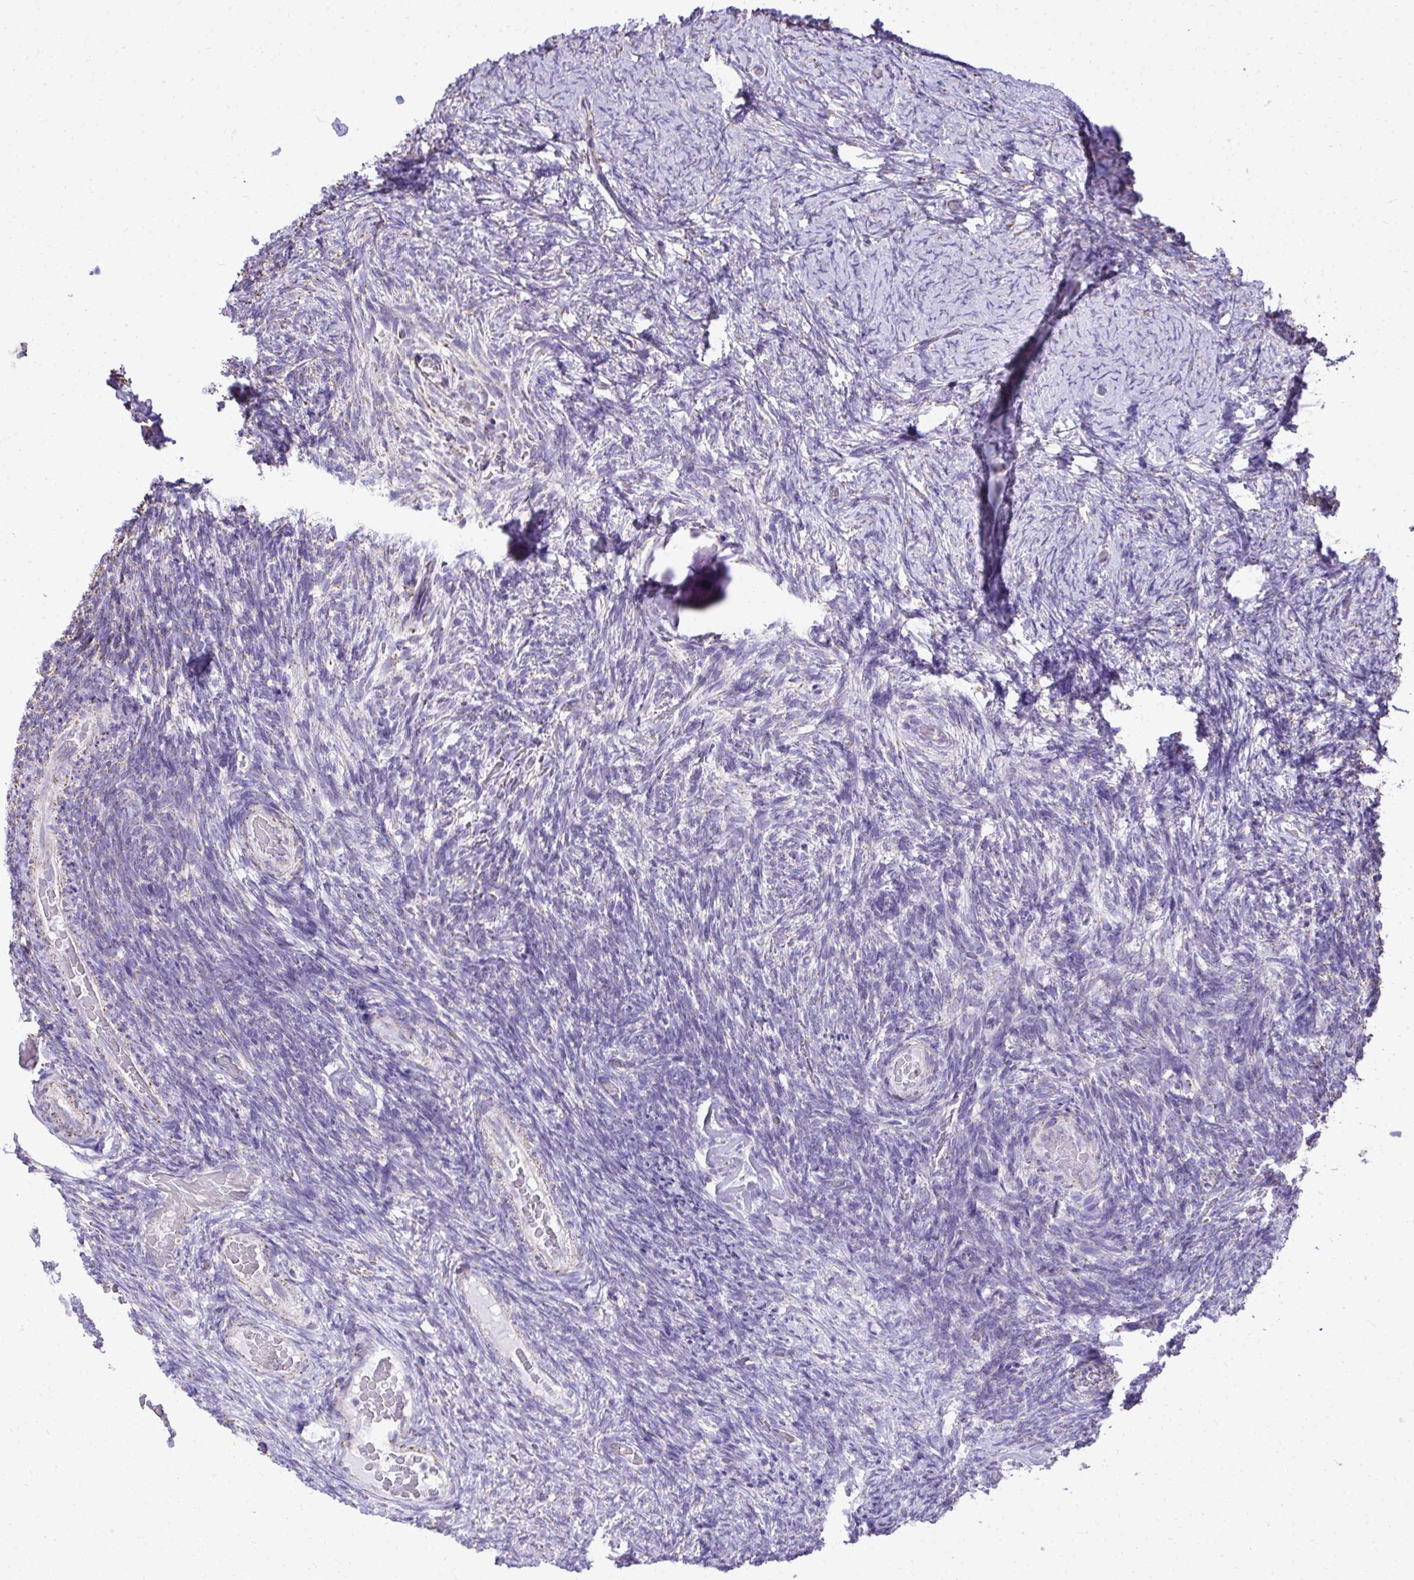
{"staining": {"intensity": "negative", "quantity": "none", "location": "none"}, "tissue": "ovary", "cell_type": "Ovarian stroma cells", "image_type": "normal", "snomed": [{"axis": "morphology", "description": "Normal tissue, NOS"}, {"axis": "topography", "description": "Ovary"}], "caption": "A histopathology image of human ovary is negative for staining in ovarian stroma cells. (DAB IHC visualized using brightfield microscopy, high magnification).", "gene": "MPZL2", "patient": {"sex": "female", "age": 34}}